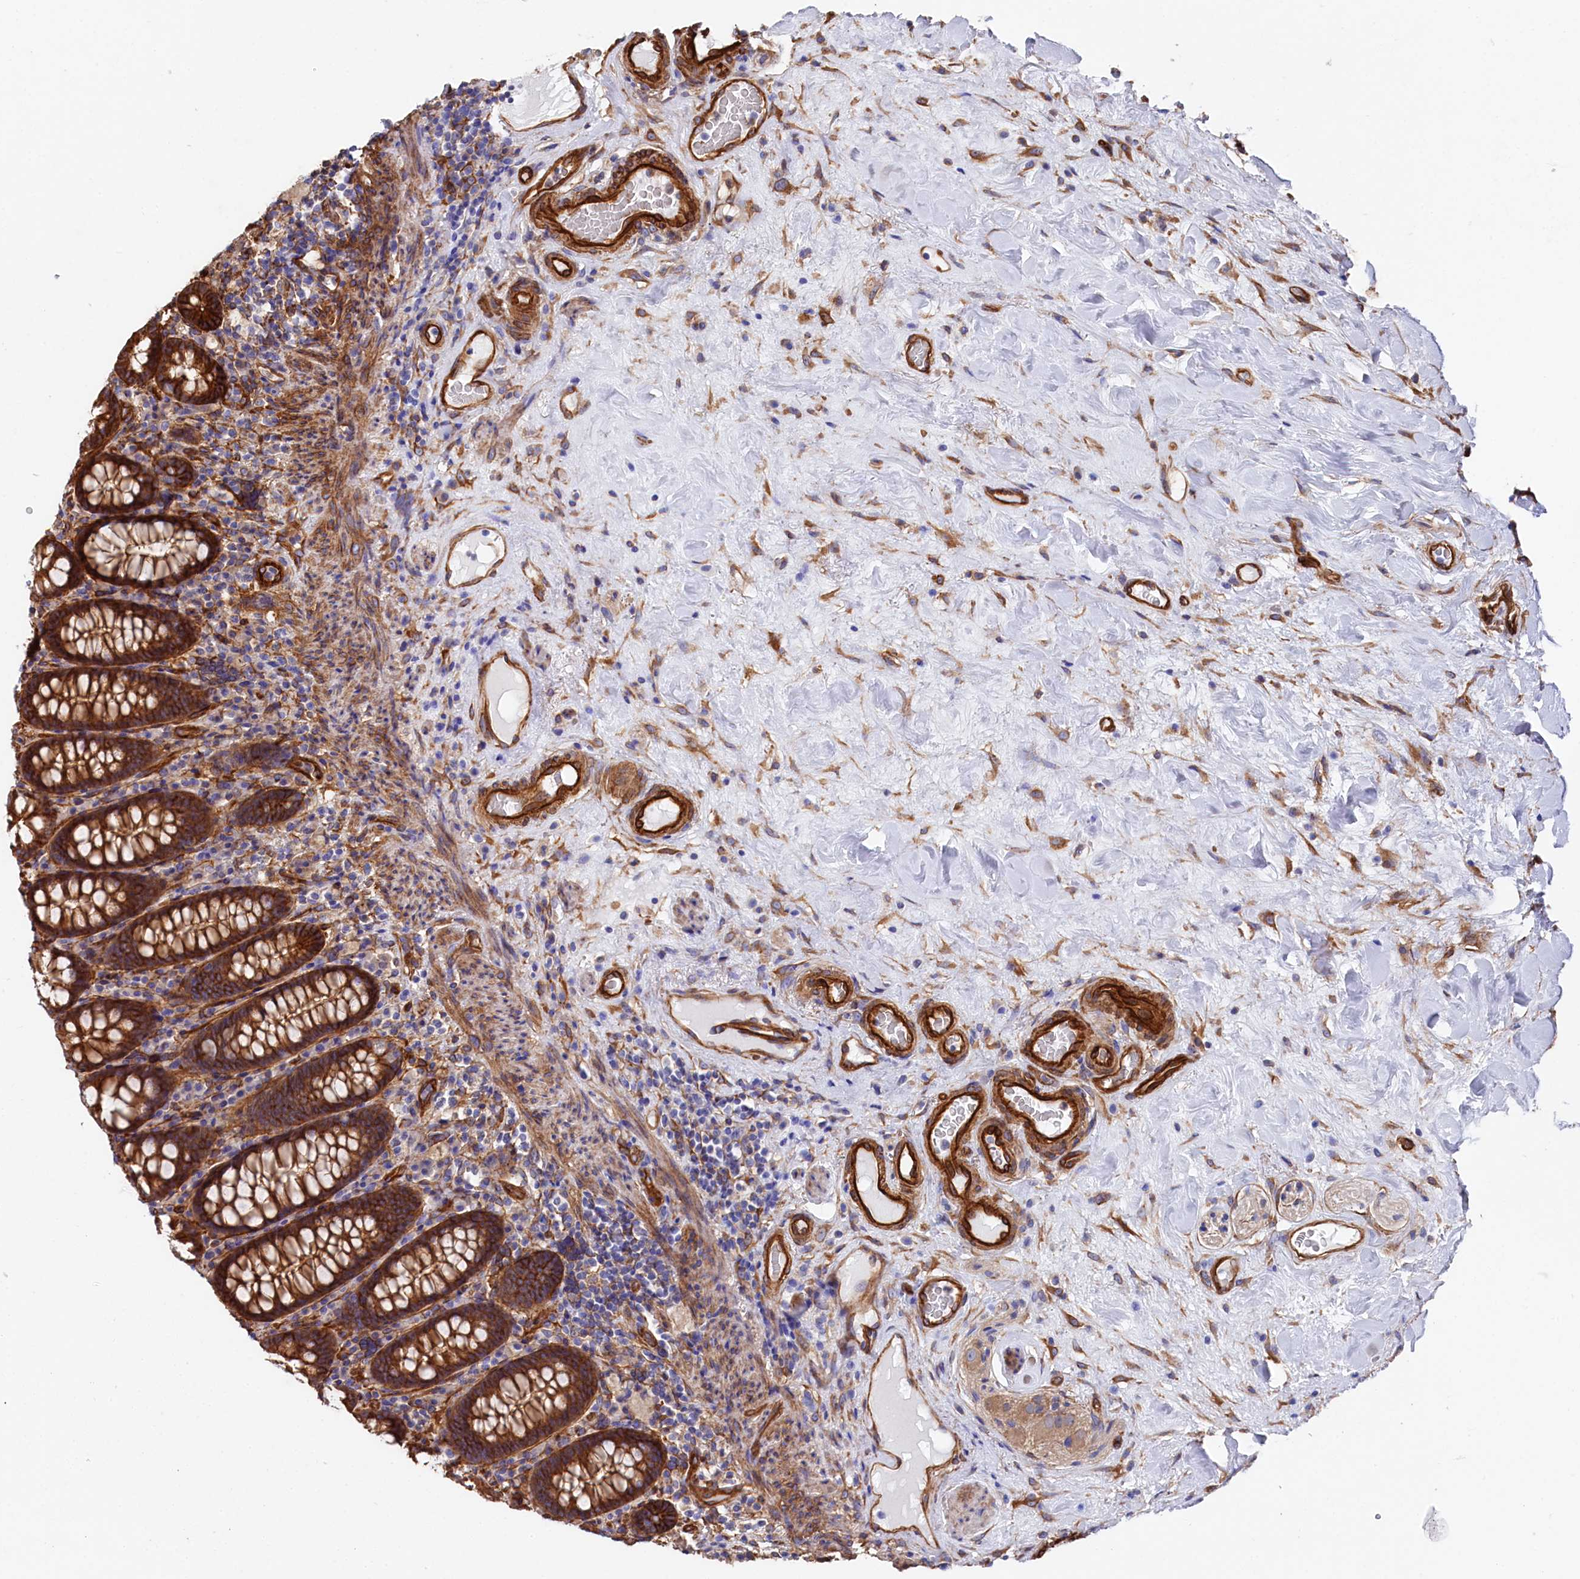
{"staining": {"intensity": "strong", "quantity": ">75%", "location": "cytoplasmic/membranous"}, "tissue": "colon", "cell_type": "Endothelial cells", "image_type": "normal", "snomed": [{"axis": "morphology", "description": "Normal tissue, NOS"}, {"axis": "topography", "description": "Colon"}], "caption": "Immunohistochemistry staining of benign colon, which exhibits high levels of strong cytoplasmic/membranous positivity in approximately >75% of endothelial cells indicating strong cytoplasmic/membranous protein expression. The staining was performed using DAB (3,3'-diaminobenzidine) (brown) for protein detection and nuclei were counterstained in hematoxylin (blue).", "gene": "TNKS1BP1", "patient": {"sex": "female", "age": 79}}